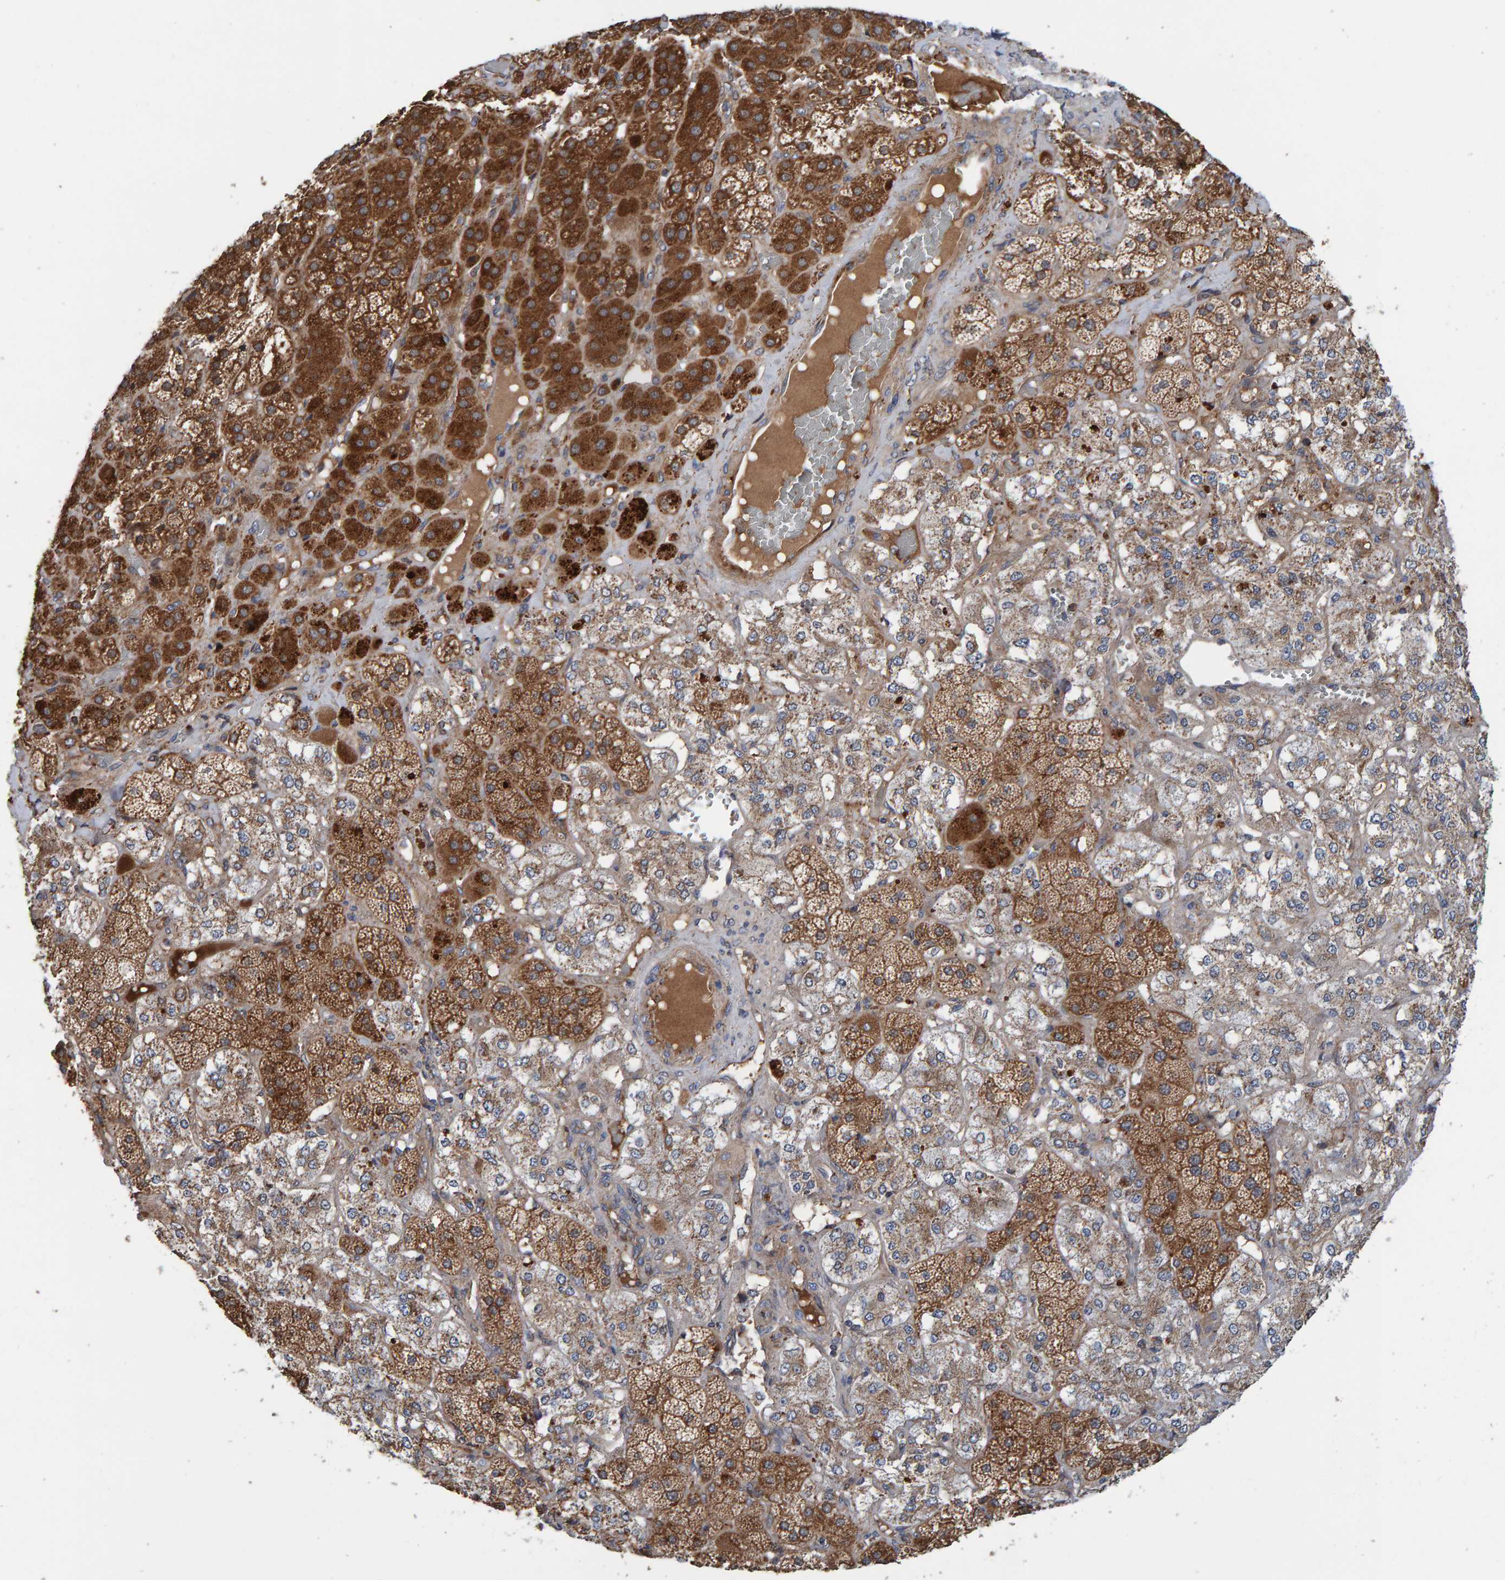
{"staining": {"intensity": "strong", "quantity": ">75%", "location": "cytoplasmic/membranous"}, "tissue": "adrenal gland", "cell_type": "Glandular cells", "image_type": "normal", "snomed": [{"axis": "morphology", "description": "Normal tissue, NOS"}, {"axis": "topography", "description": "Adrenal gland"}], "caption": "A micrograph of human adrenal gland stained for a protein displays strong cytoplasmic/membranous brown staining in glandular cells.", "gene": "KIAA0753", "patient": {"sex": "male", "age": 57}}